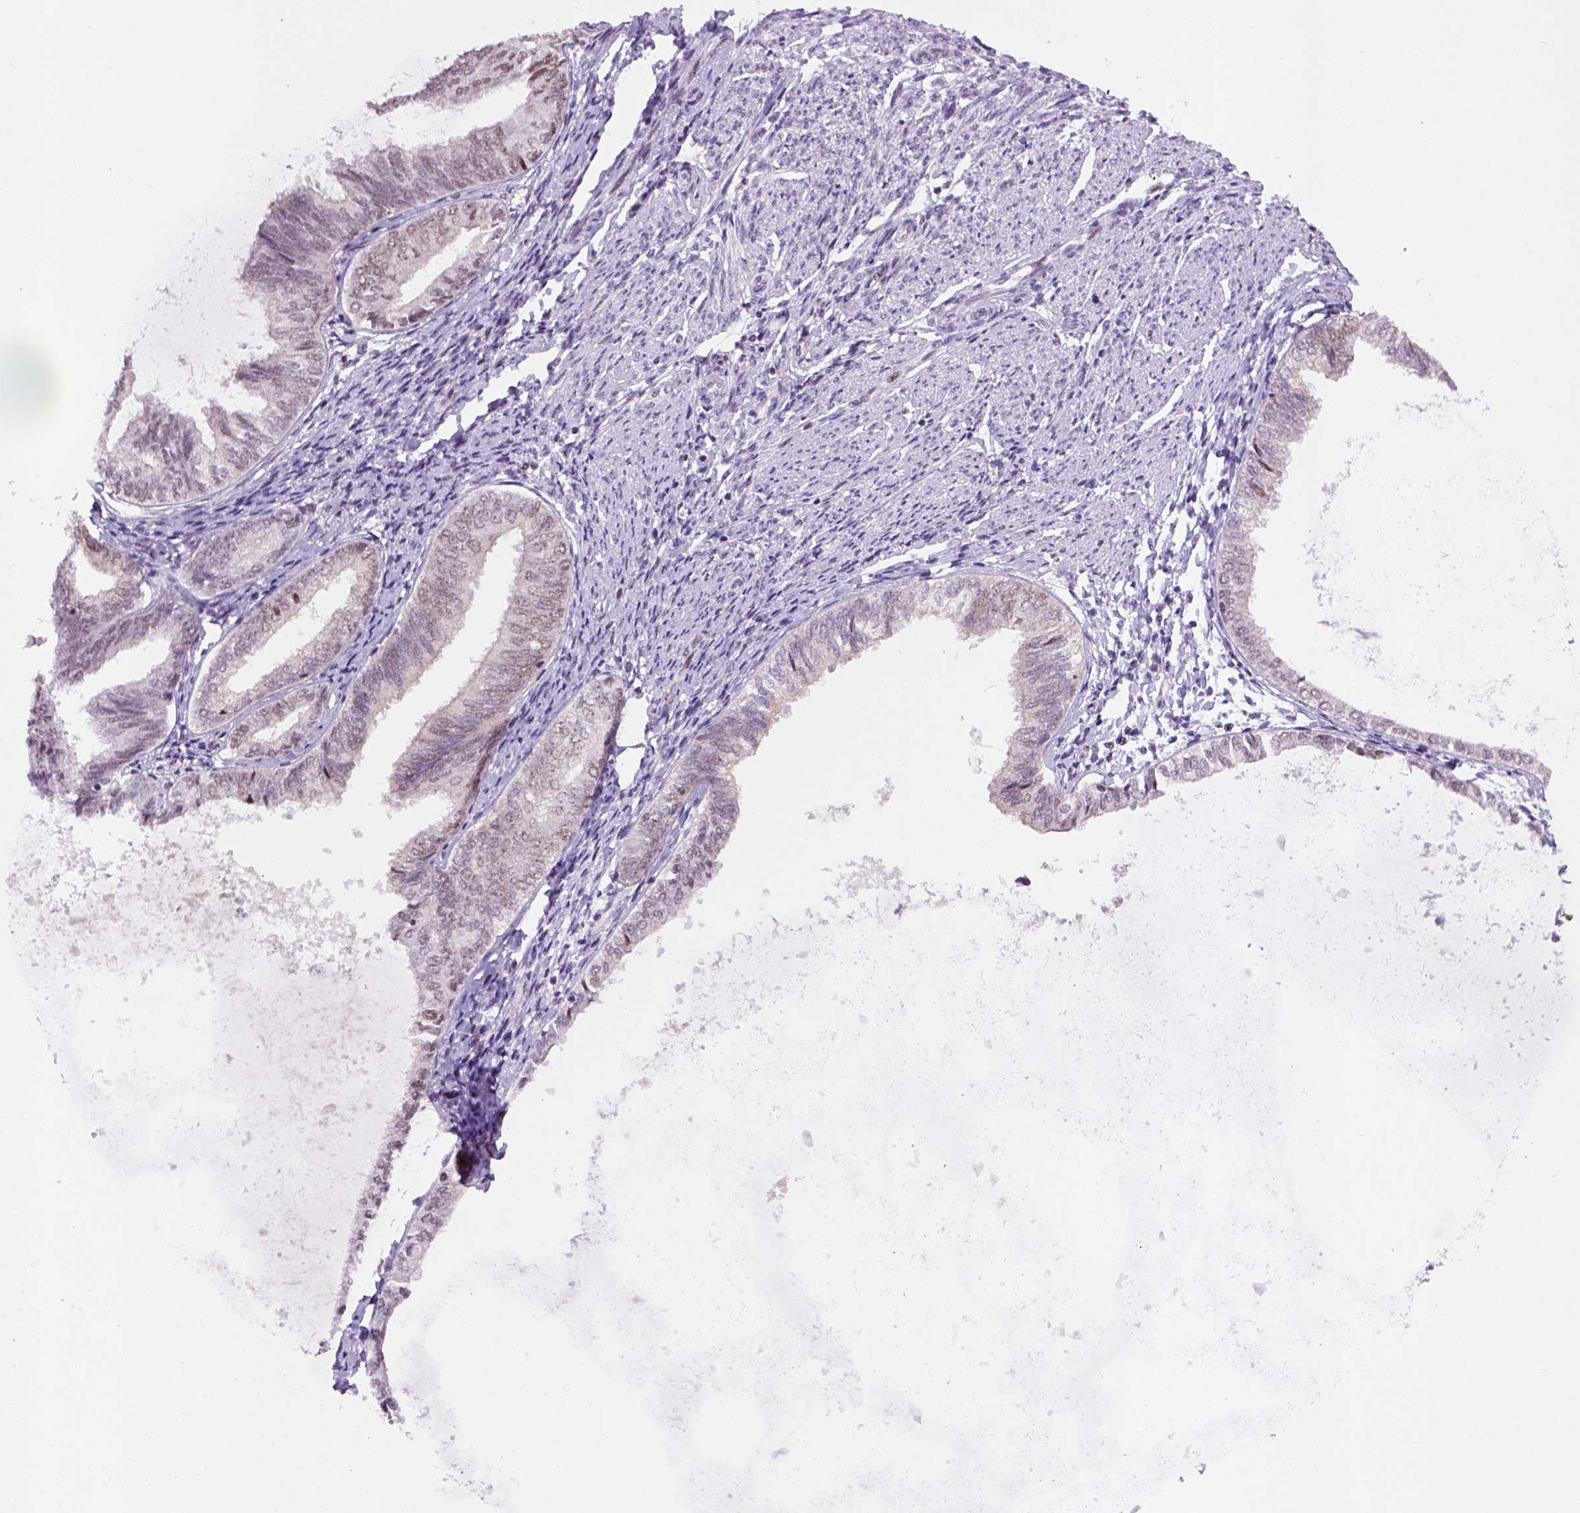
{"staining": {"intensity": "weak", "quantity": "<25%", "location": "nuclear"}, "tissue": "endometrial cancer", "cell_type": "Tumor cells", "image_type": "cancer", "snomed": [{"axis": "morphology", "description": "Adenocarcinoma, NOS"}, {"axis": "topography", "description": "Endometrium"}], "caption": "The image displays no significant expression in tumor cells of endometrial cancer. The staining was performed using DAB (3,3'-diaminobenzidine) to visualize the protein expression in brown, while the nuclei were stained in blue with hematoxylin (Magnification: 20x).", "gene": "TBPL1", "patient": {"sex": "female", "age": 68}}